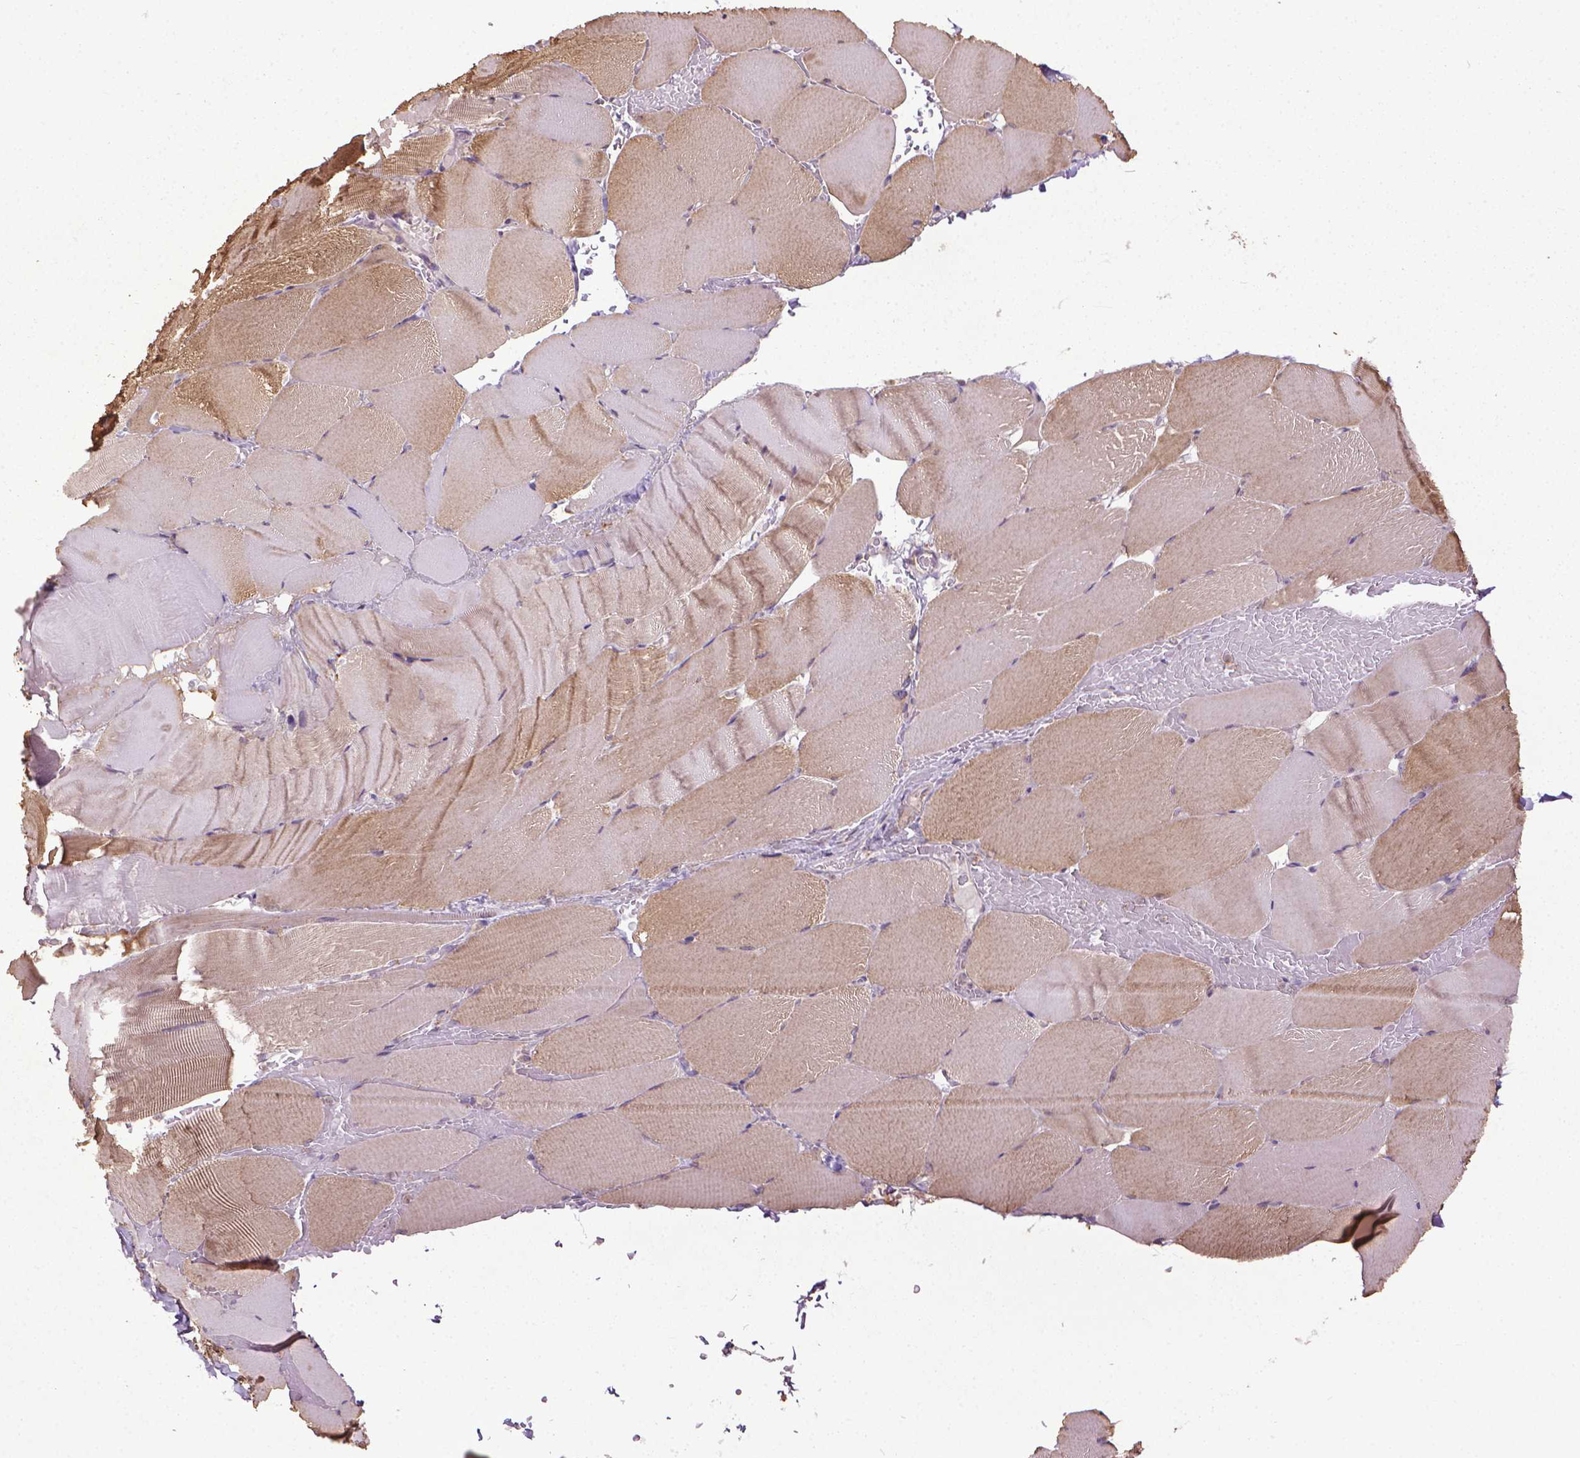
{"staining": {"intensity": "moderate", "quantity": ">75%", "location": "cytoplasmic/membranous"}, "tissue": "skeletal muscle", "cell_type": "Myocytes", "image_type": "normal", "snomed": [{"axis": "morphology", "description": "Normal tissue, NOS"}, {"axis": "topography", "description": "Skeletal muscle"}], "caption": "Immunohistochemistry photomicrograph of unremarkable skeletal muscle: human skeletal muscle stained using immunohistochemistry demonstrates medium levels of moderate protein expression localized specifically in the cytoplasmic/membranous of myocytes, appearing as a cytoplasmic/membranous brown color.", "gene": "GAS1", "patient": {"sex": "female", "age": 37}}